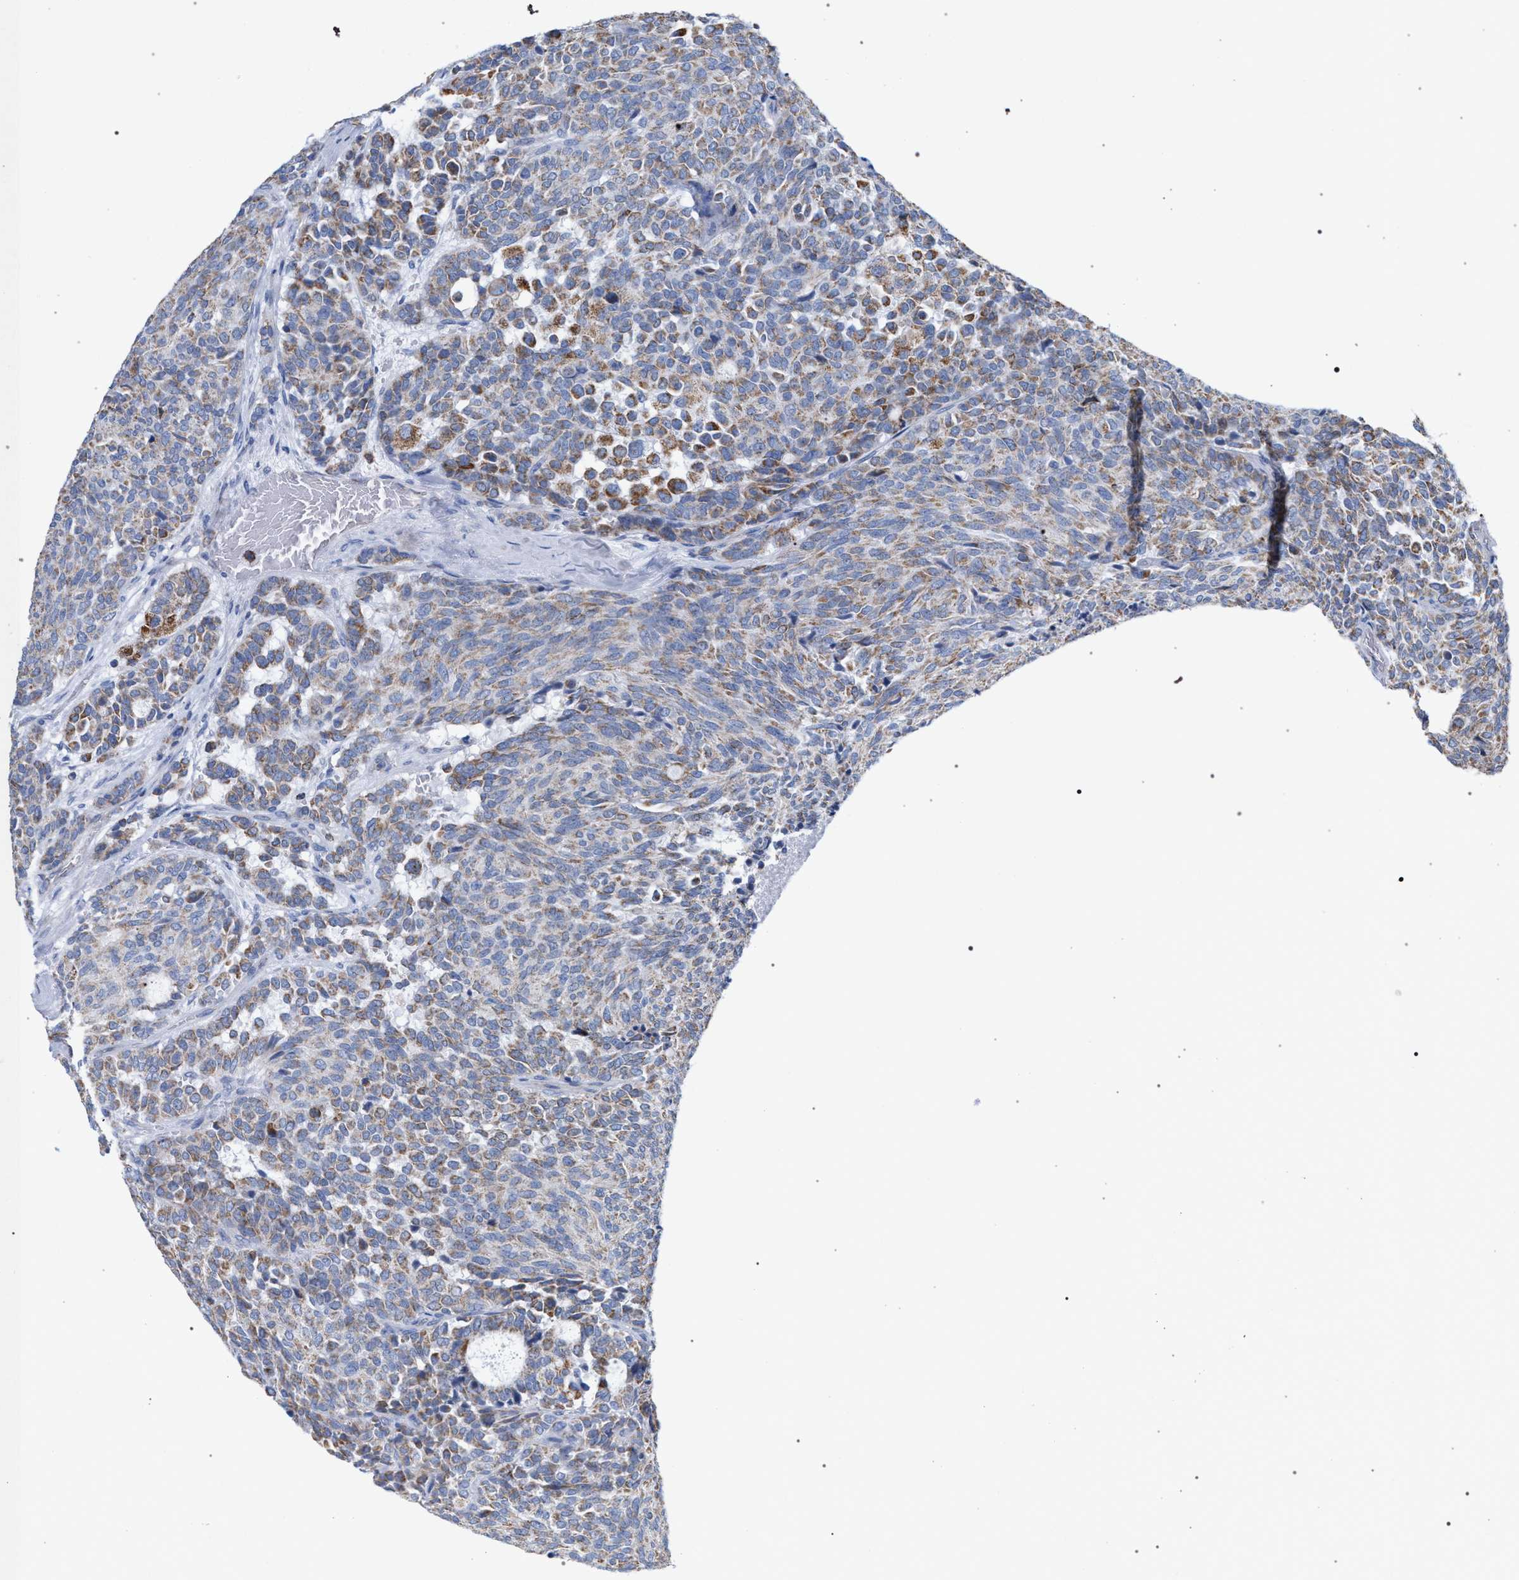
{"staining": {"intensity": "moderate", "quantity": ">75%", "location": "cytoplasmic/membranous"}, "tissue": "carcinoid", "cell_type": "Tumor cells", "image_type": "cancer", "snomed": [{"axis": "morphology", "description": "Carcinoid, malignant, NOS"}, {"axis": "topography", "description": "Pancreas"}], "caption": "IHC histopathology image of neoplastic tissue: human carcinoid (malignant) stained using IHC displays medium levels of moderate protein expression localized specifically in the cytoplasmic/membranous of tumor cells, appearing as a cytoplasmic/membranous brown color.", "gene": "ECI2", "patient": {"sex": "female", "age": 54}}